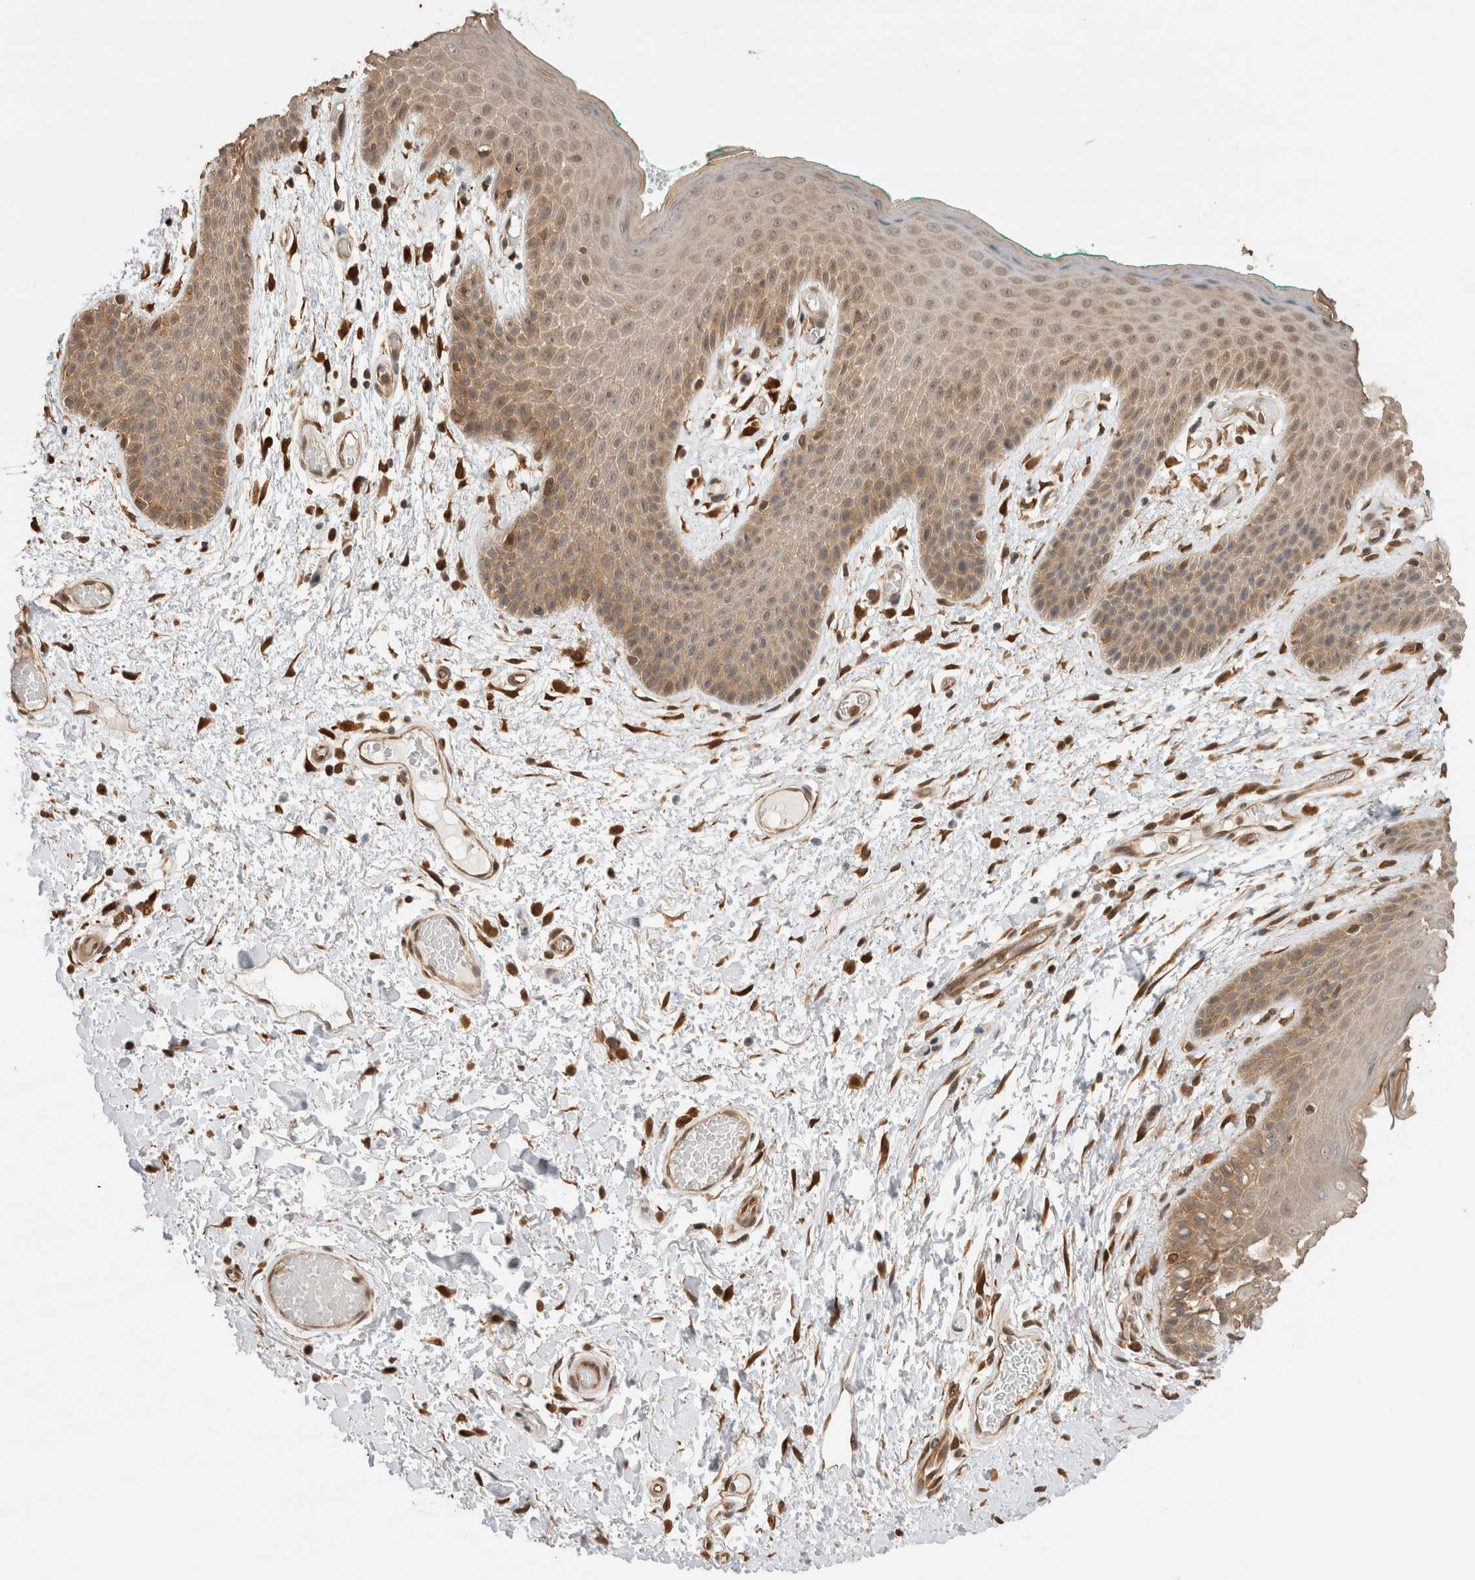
{"staining": {"intensity": "weak", "quantity": ">75%", "location": "cytoplasmic/membranous,nuclear"}, "tissue": "skin", "cell_type": "Epidermal cells", "image_type": "normal", "snomed": [{"axis": "morphology", "description": "Normal tissue, NOS"}, {"axis": "topography", "description": "Anal"}], "caption": "Protein staining of benign skin demonstrates weak cytoplasmic/membranous,nuclear expression in about >75% of epidermal cells. The protein is stained brown, and the nuclei are stained in blue (DAB (3,3'-diaminobenzidine) IHC with brightfield microscopy, high magnification).", "gene": "OTUD6B", "patient": {"sex": "male", "age": 74}}